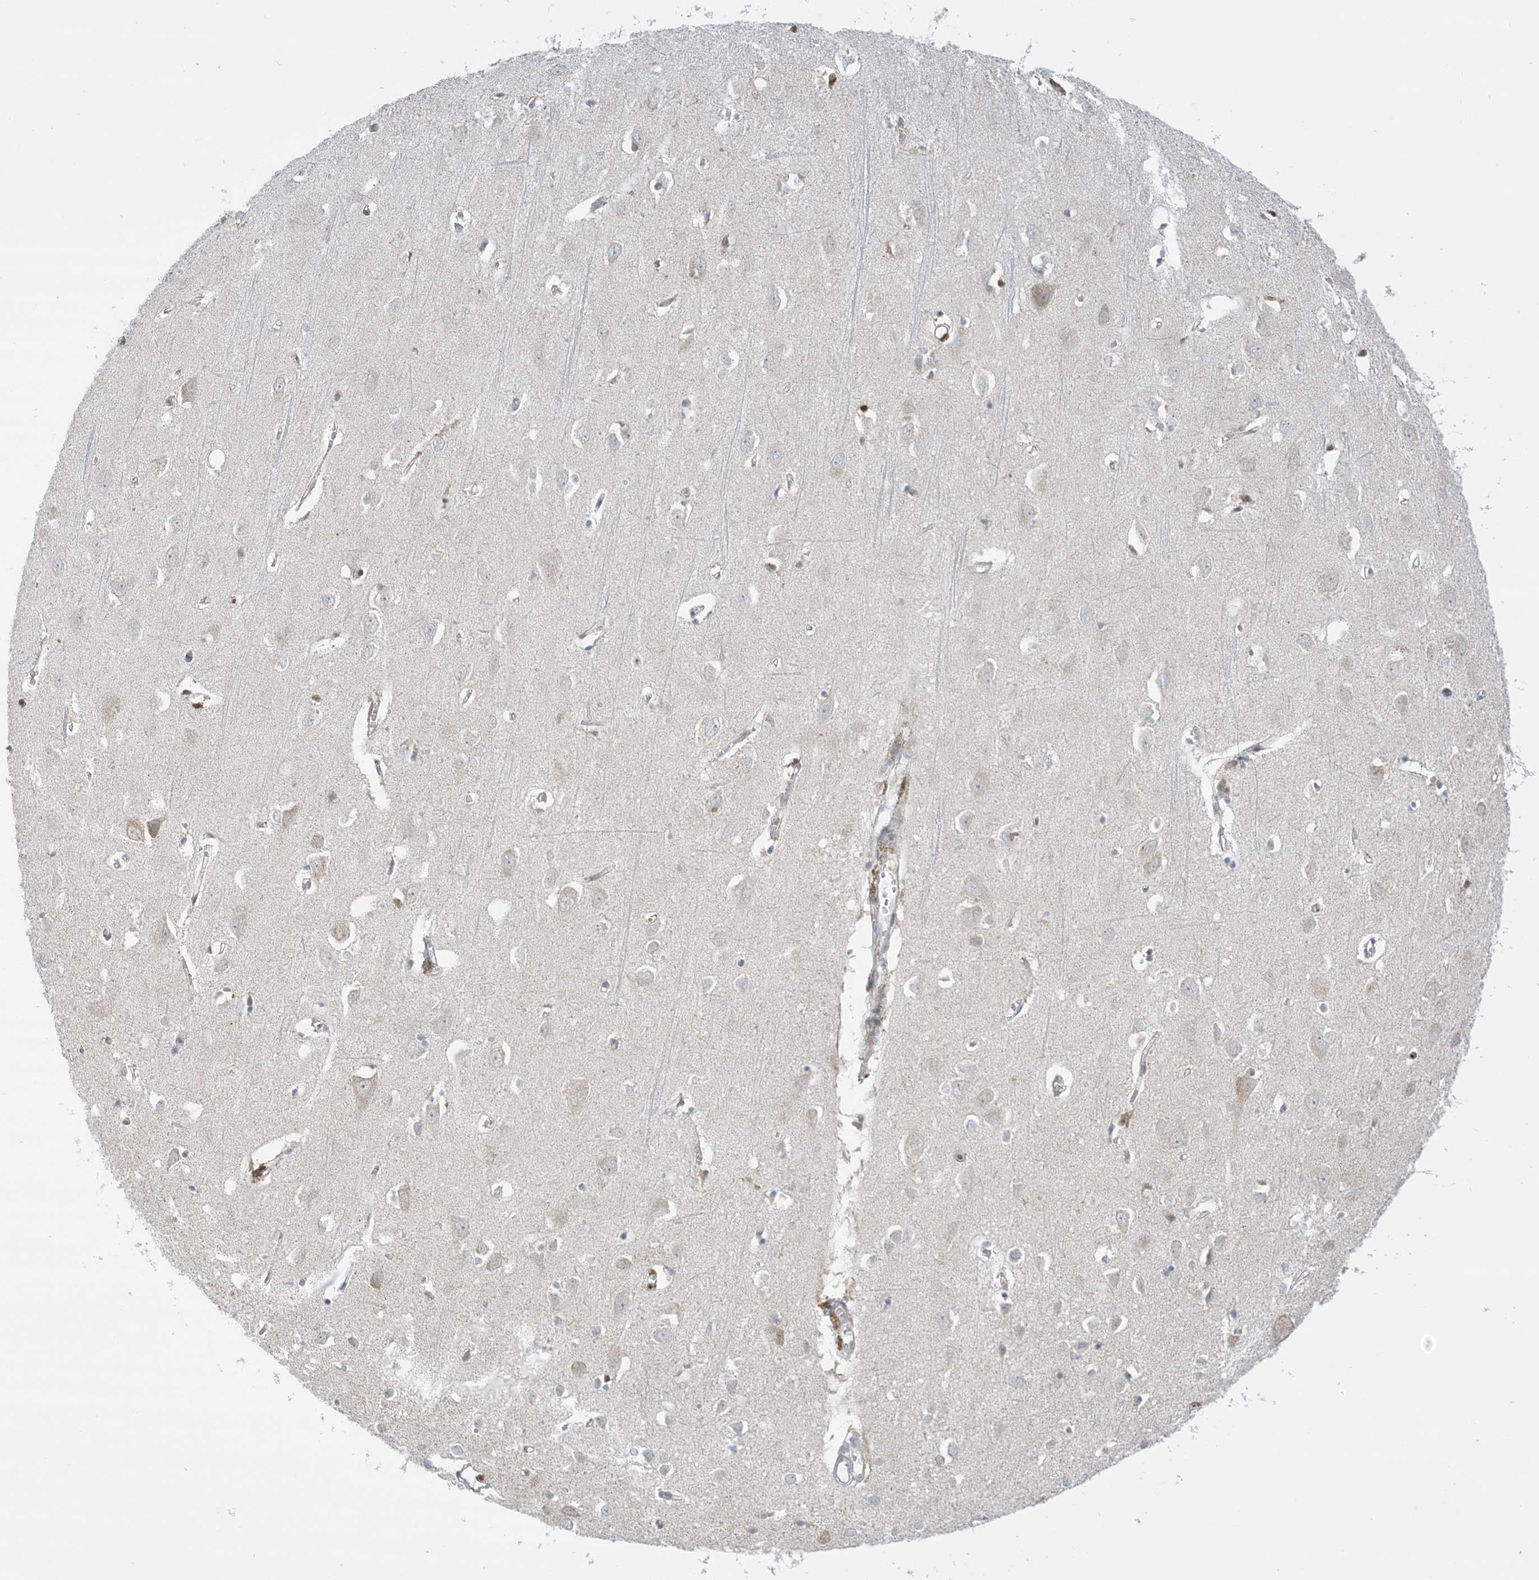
{"staining": {"intensity": "negative", "quantity": "none", "location": "none"}, "tissue": "cerebral cortex", "cell_type": "Endothelial cells", "image_type": "normal", "snomed": [{"axis": "morphology", "description": "Normal tissue, NOS"}, {"axis": "topography", "description": "Cerebral cortex"}], "caption": "The micrograph reveals no staining of endothelial cells in unremarkable cerebral cortex.", "gene": "TFPT", "patient": {"sex": "female", "age": 64}}